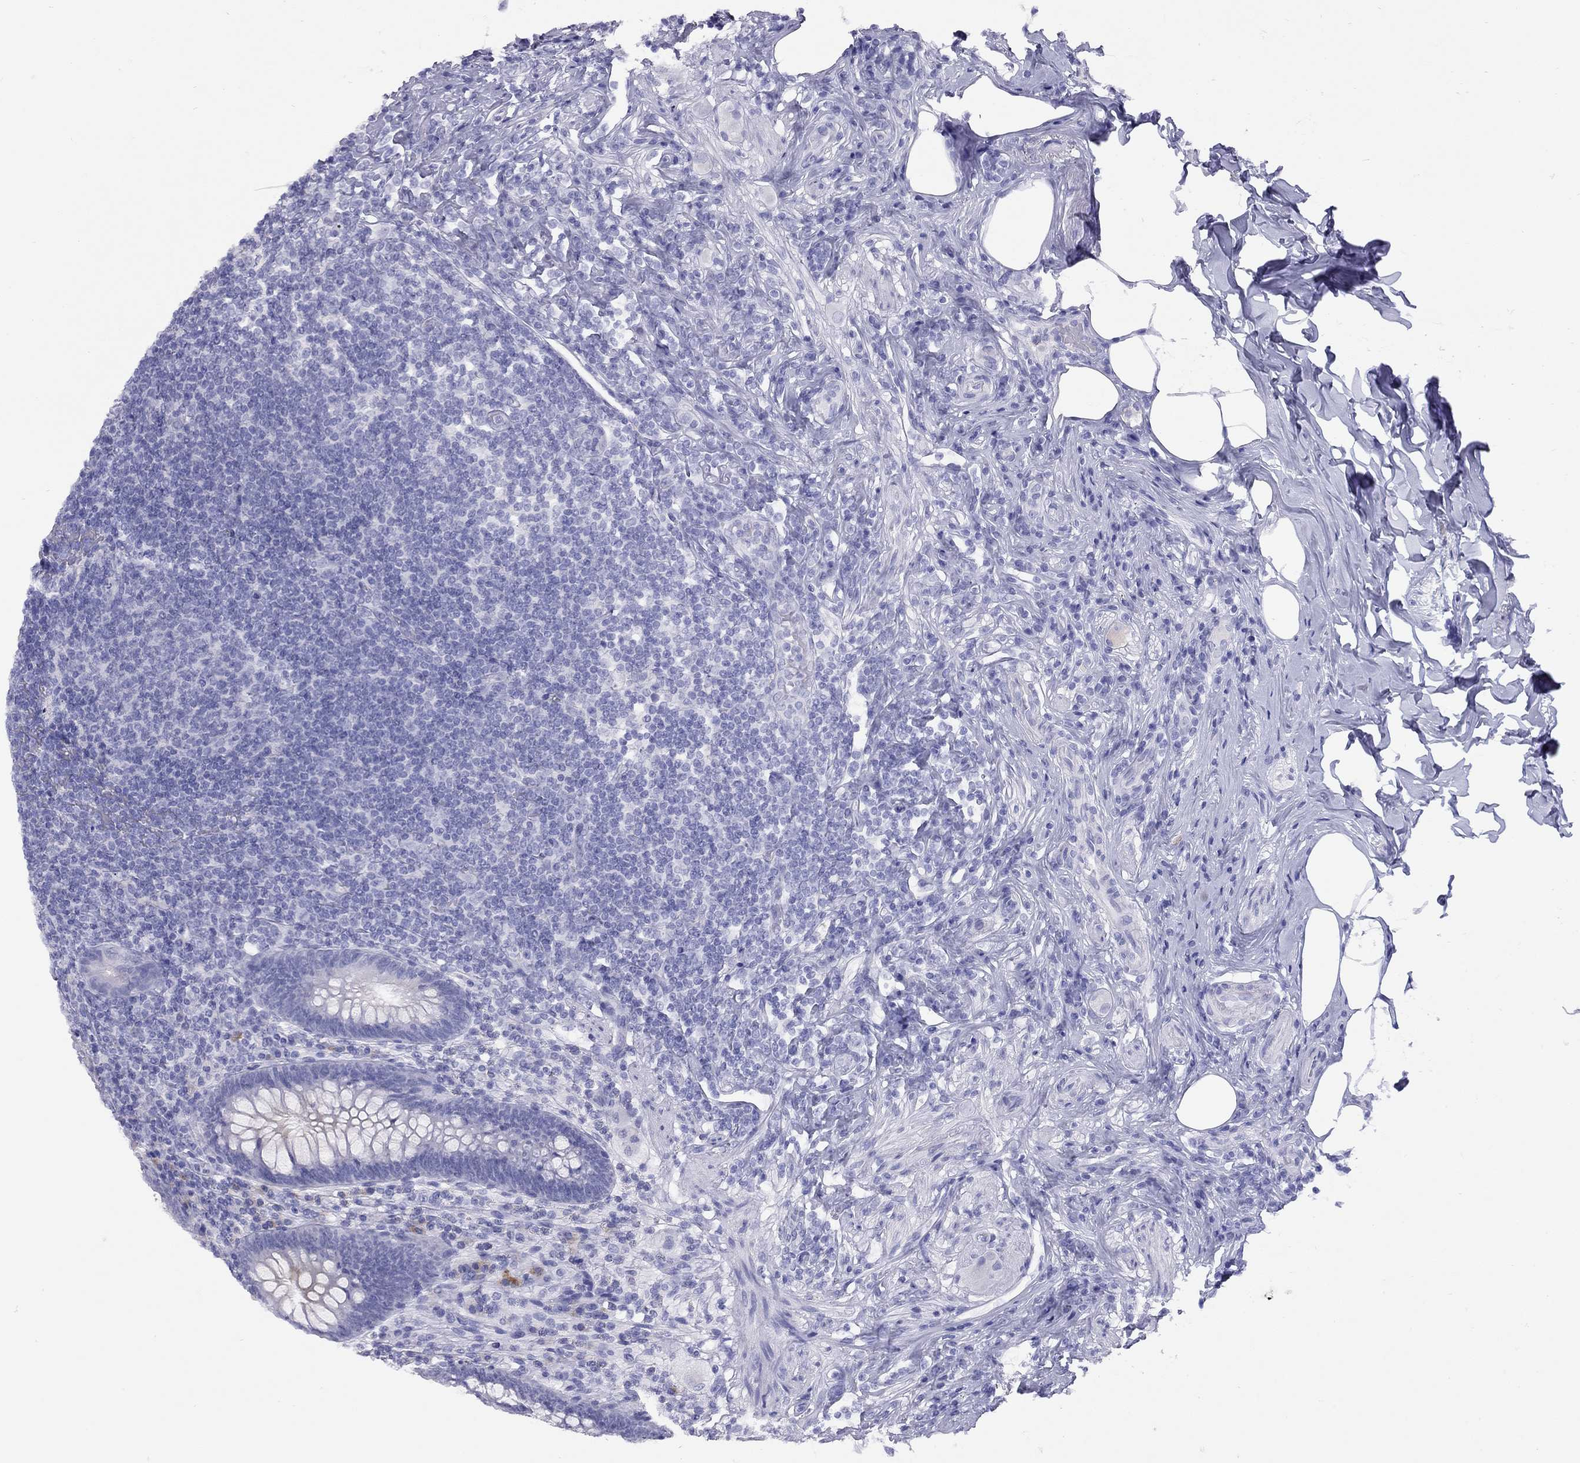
{"staining": {"intensity": "negative", "quantity": "none", "location": "none"}, "tissue": "appendix", "cell_type": "Glandular cells", "image_type": "normal", "snomed": [{"axis": "morphology", "description": "Normal tissue, NOS"}, {"axis": "topography", "description": "Appendix"}], "caption": "DAB immunohistochemical staining of unremarkable appendix exhibits no significant staining in glandular cells. The staining is performed using DAB (3,3'-diaminobenzidine) brown chromogen with nuclei counter-stained in using hematoxylin.", "gene": "GRIA2", "patient": {"sex": "male", "age": 47}}